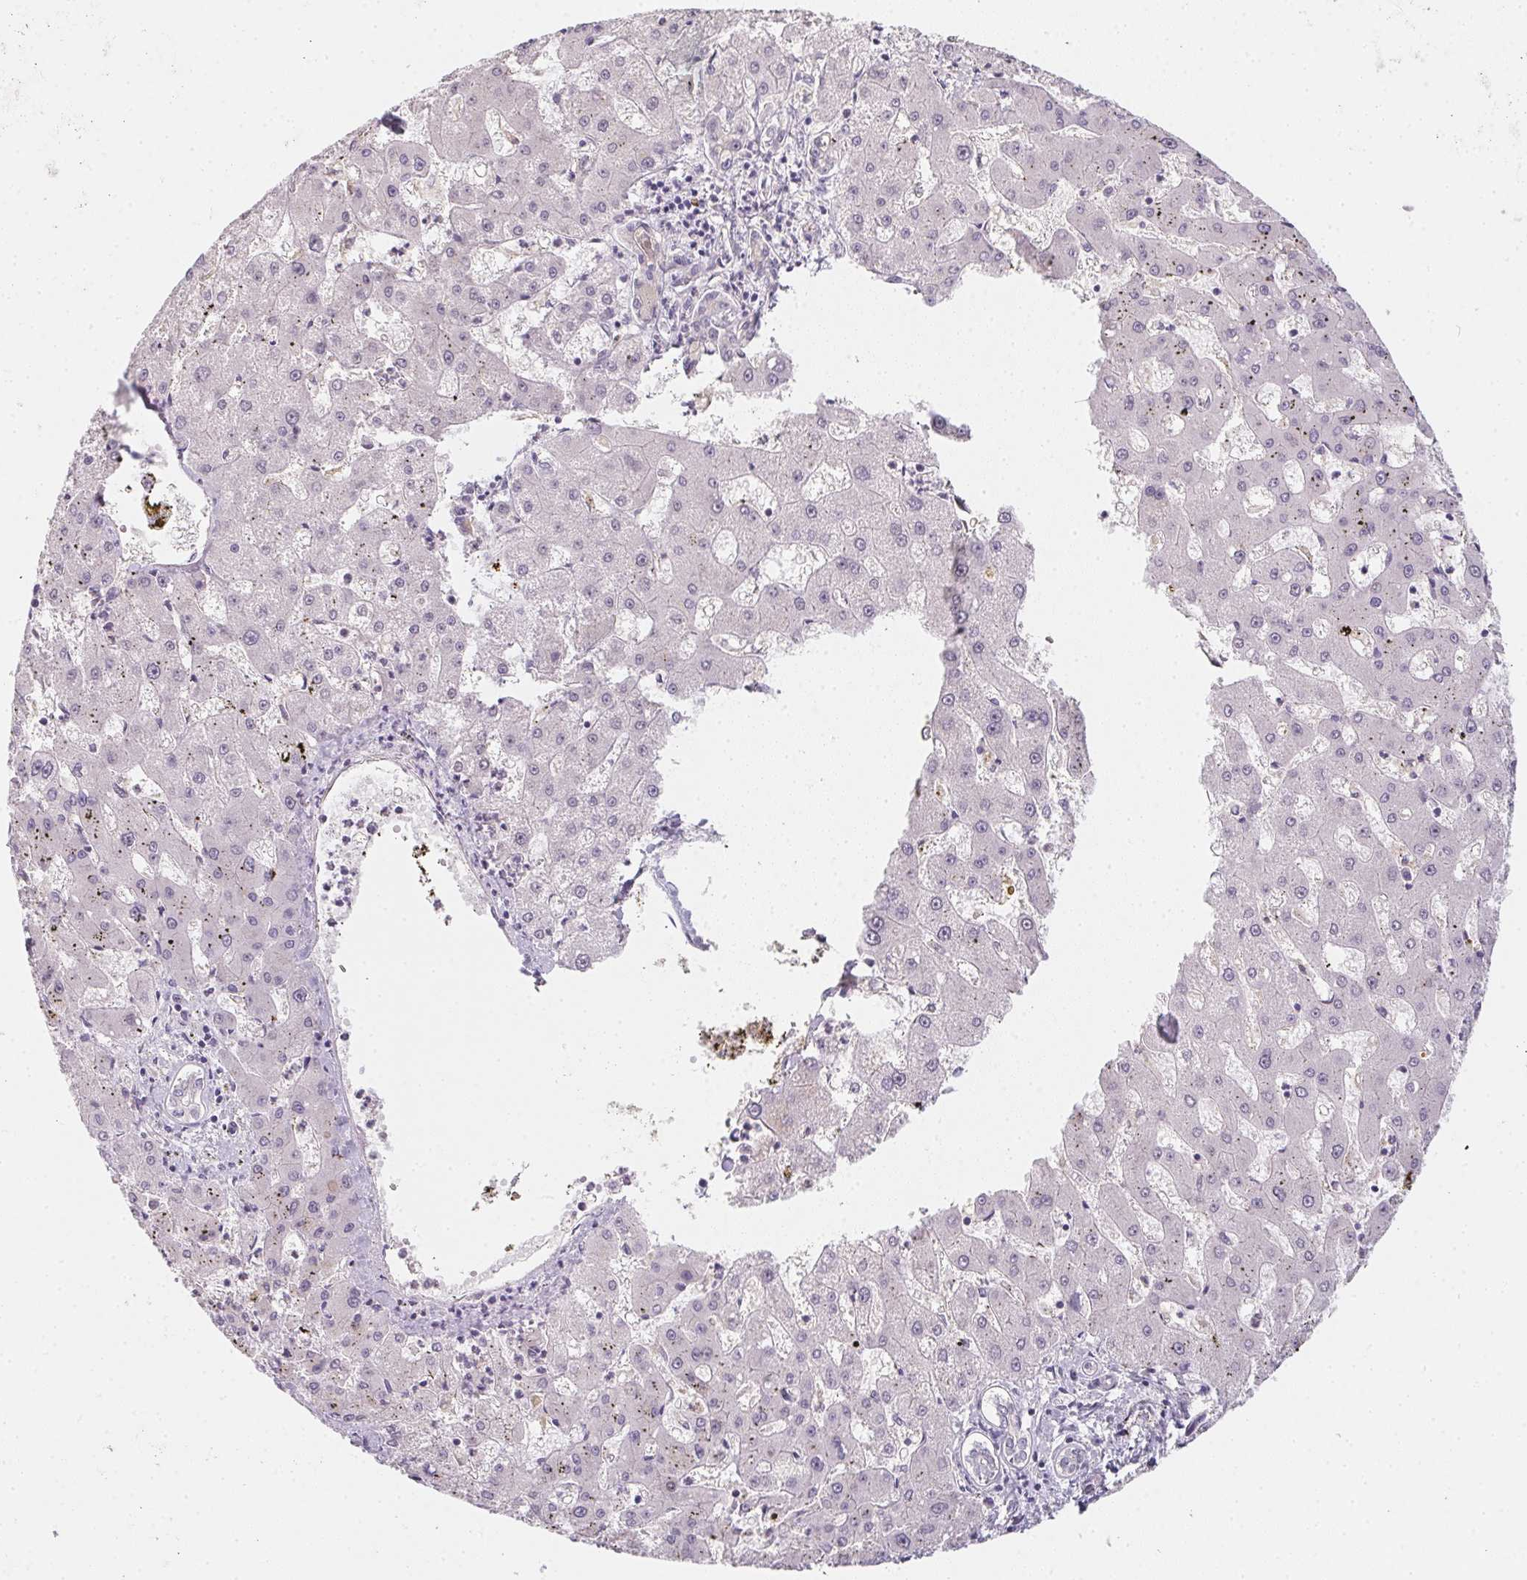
{"staining": {"intensity": "negative", "quantity": "none", "location": "none"}, "tissue": "liver cancer", "cell_type": "Tumor cells", "image_type": "cancer", "snomed": [{"axis": "morphology", "description": "Carcinoma, Hepatocellular, NOS"}, {"axis": "topography", "description": "Liver"}], "caption": "IHC of hepatocellular carcinoma (liver) demonstrates no expression in tumor cells.", "gene": "ZBBX", "patient": {"sex": "male", "age": 67}}